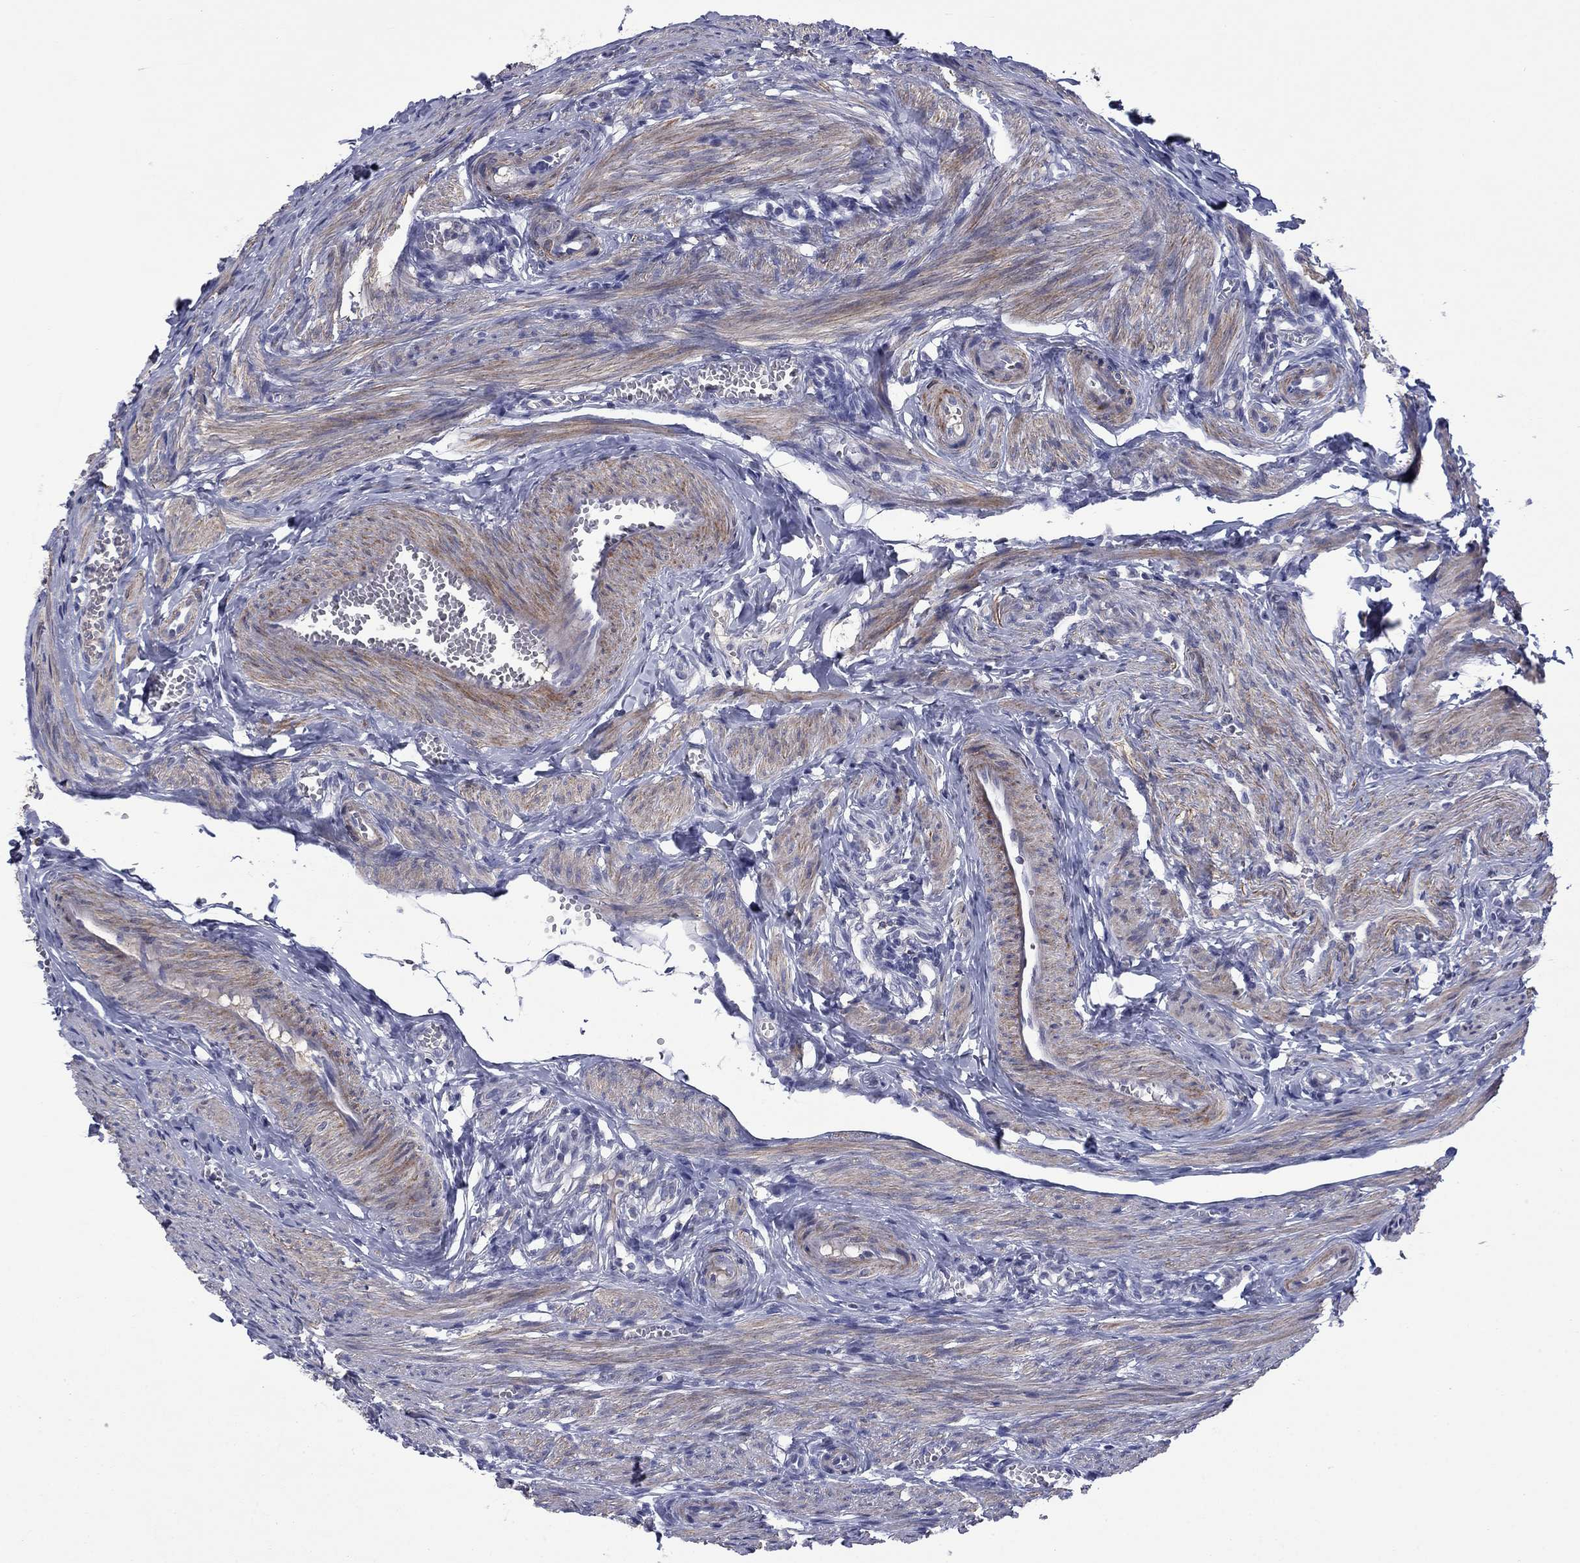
{"staining": {"intensity": "negative", "quantity": "none", "location": "none"}, "tissue": "fallopian tube", "cell_type": "Glandular cells", "image_type": "normal", "snomed": [{"axis": "morphology", "description": "Normal tissue, NOS"}, {"axis": "topography", "description": "Fallopian tube"}], "caption": "Immunohistochemical staining of normal fallopian tube demonstrates no significant staining in glandular cells.", "gene": "FRK", "patient": {"sex": "female", "age": 25}}